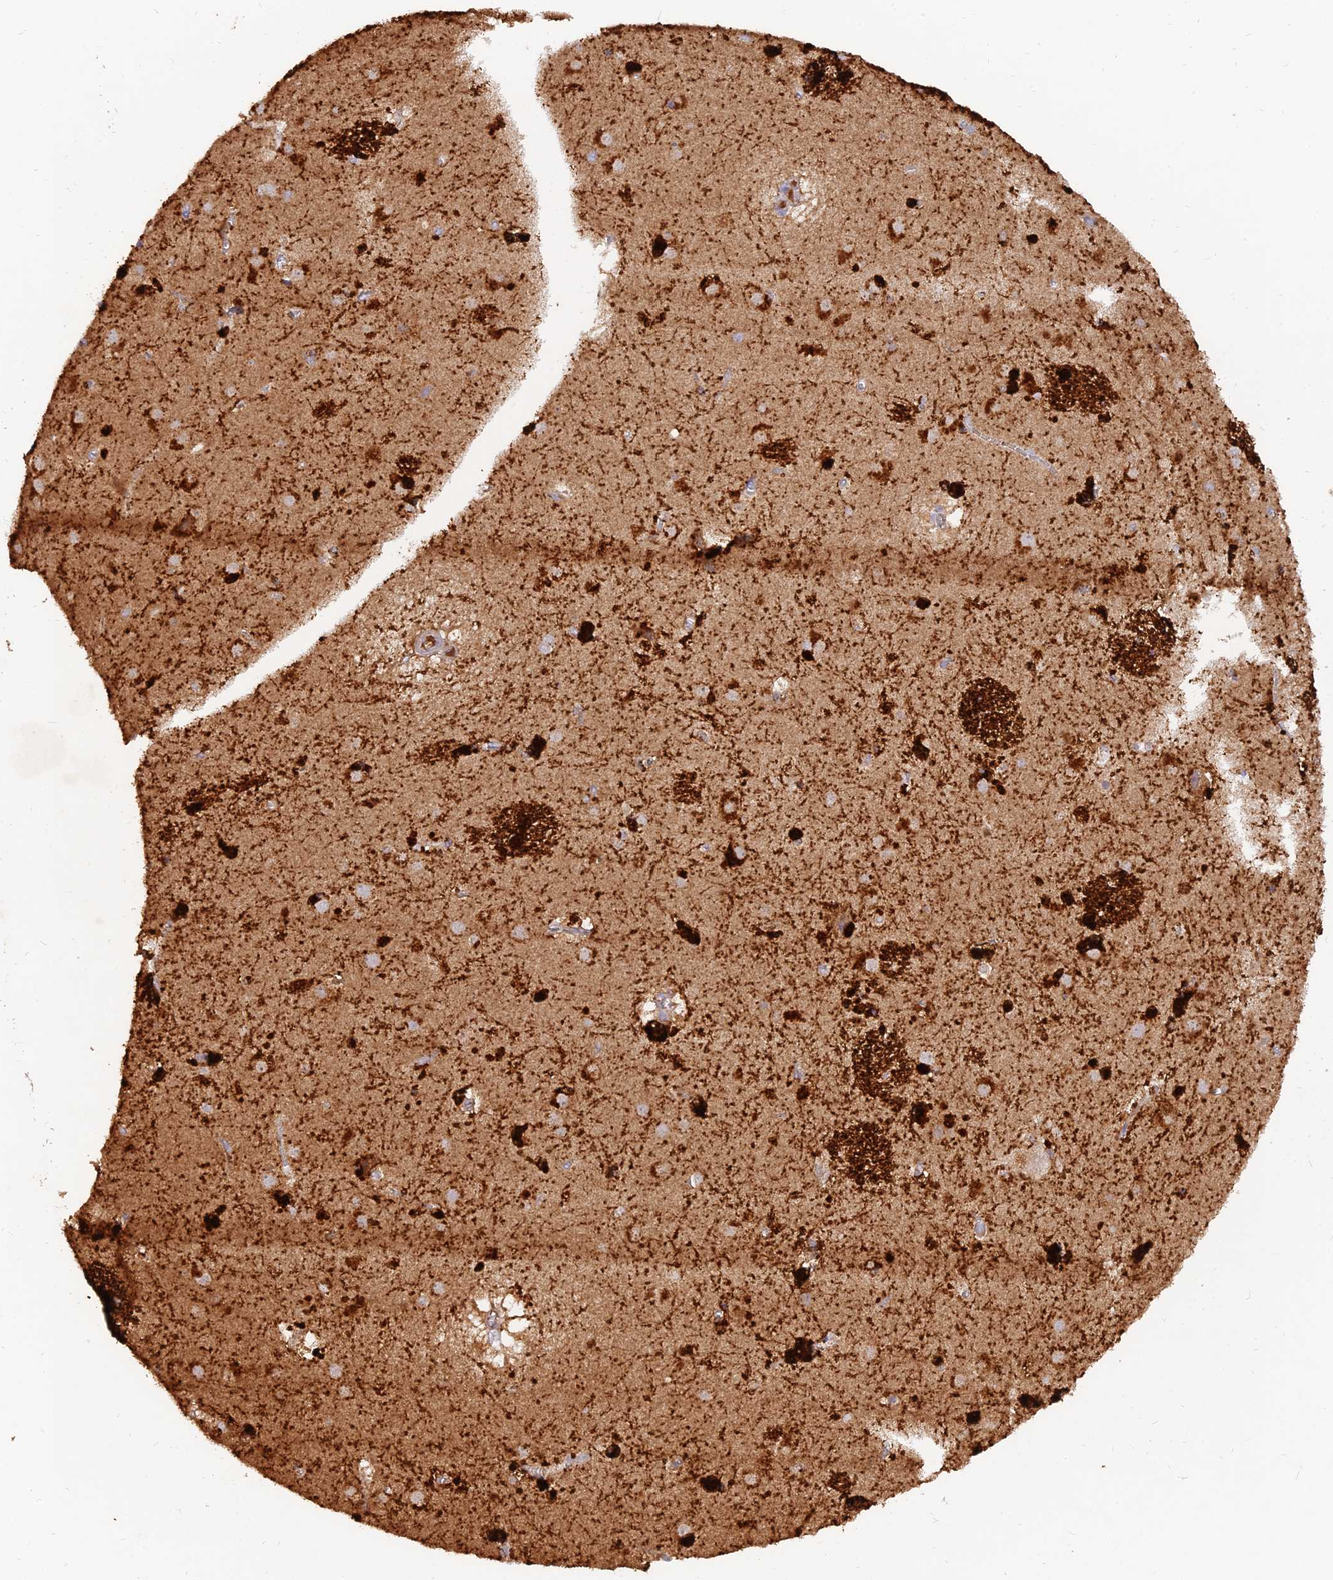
{"staining": {"intensity": "moderate", "quantity": "<25%", "location": "cytoplasmic/membranous"}, "tissue": "caudate", "cell_type": "Glial cells", "image_type": "normal", "snomed": [{"axis": "morphology", "description": "Normal tissue, NOS"}, {"axis": "topography", "description": "Lateral ventricle wall"}], "caption": "This is a micrograph of immunohistochemistry staining of normal caudate, which shows moderate expression in the cytoplasmic/membranous of glial cells.", "gene": "ACSM5", "patient": {"sex": "male", "age": 70}}